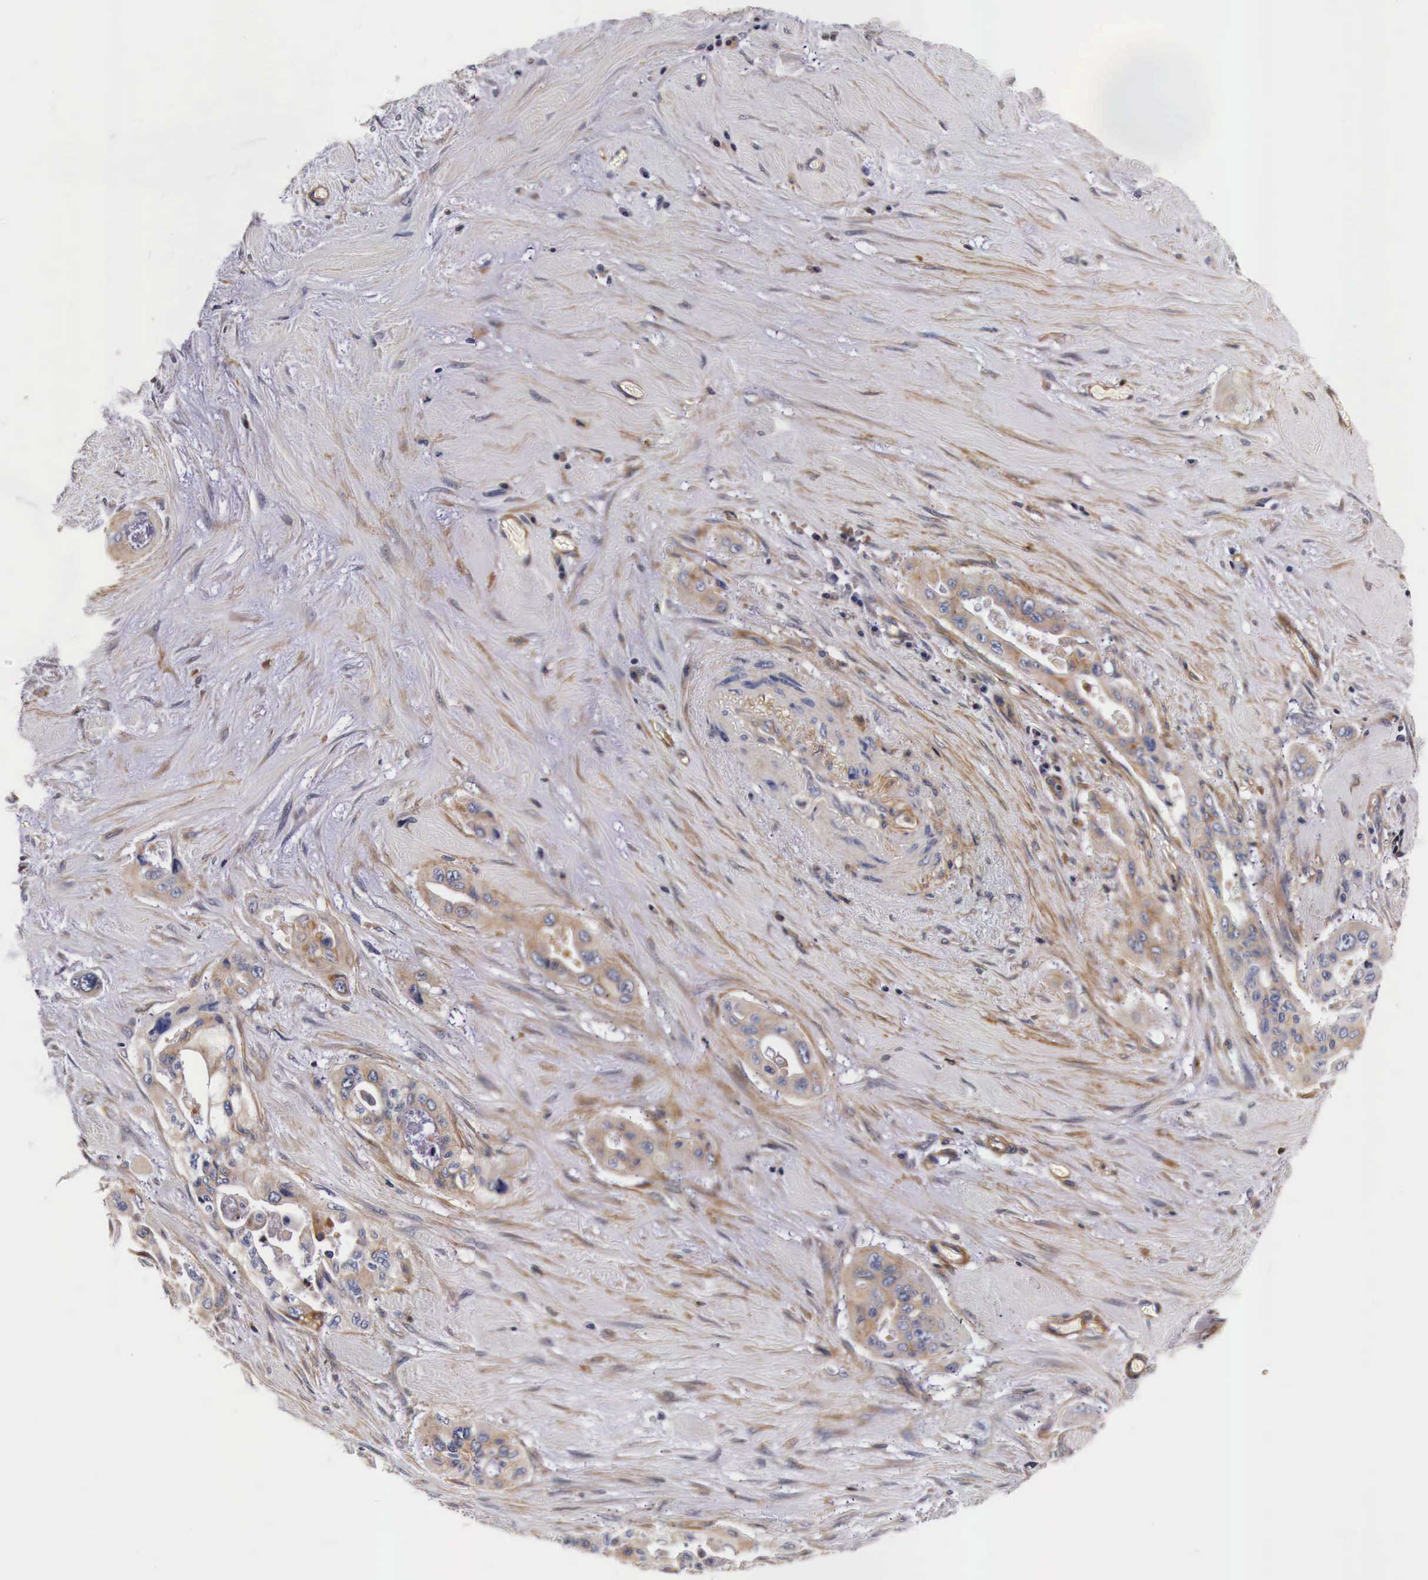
{"staining": {"intensity": "weak", "quantity": ">75%", "location": "cytoplasmic/membranous"}, "tissue": "pancreatic cancer", "cell_type": "Tumor cells", "image_type": "cancer", "snomed": [{"axis": "morphology", "description": "Adenocarcinoma, NOS"}, {"axis": "topography", "description": "Pancreas"}], "caption": "An image showing weak cytoplasmic/membranous staining in approximately >75% of tumor cells in pancreatic adenocarcinoma, as visualized by brown immunohistochemical staining.", "gene": "RP2", "patient": {"sex": "male", "age": 77}}